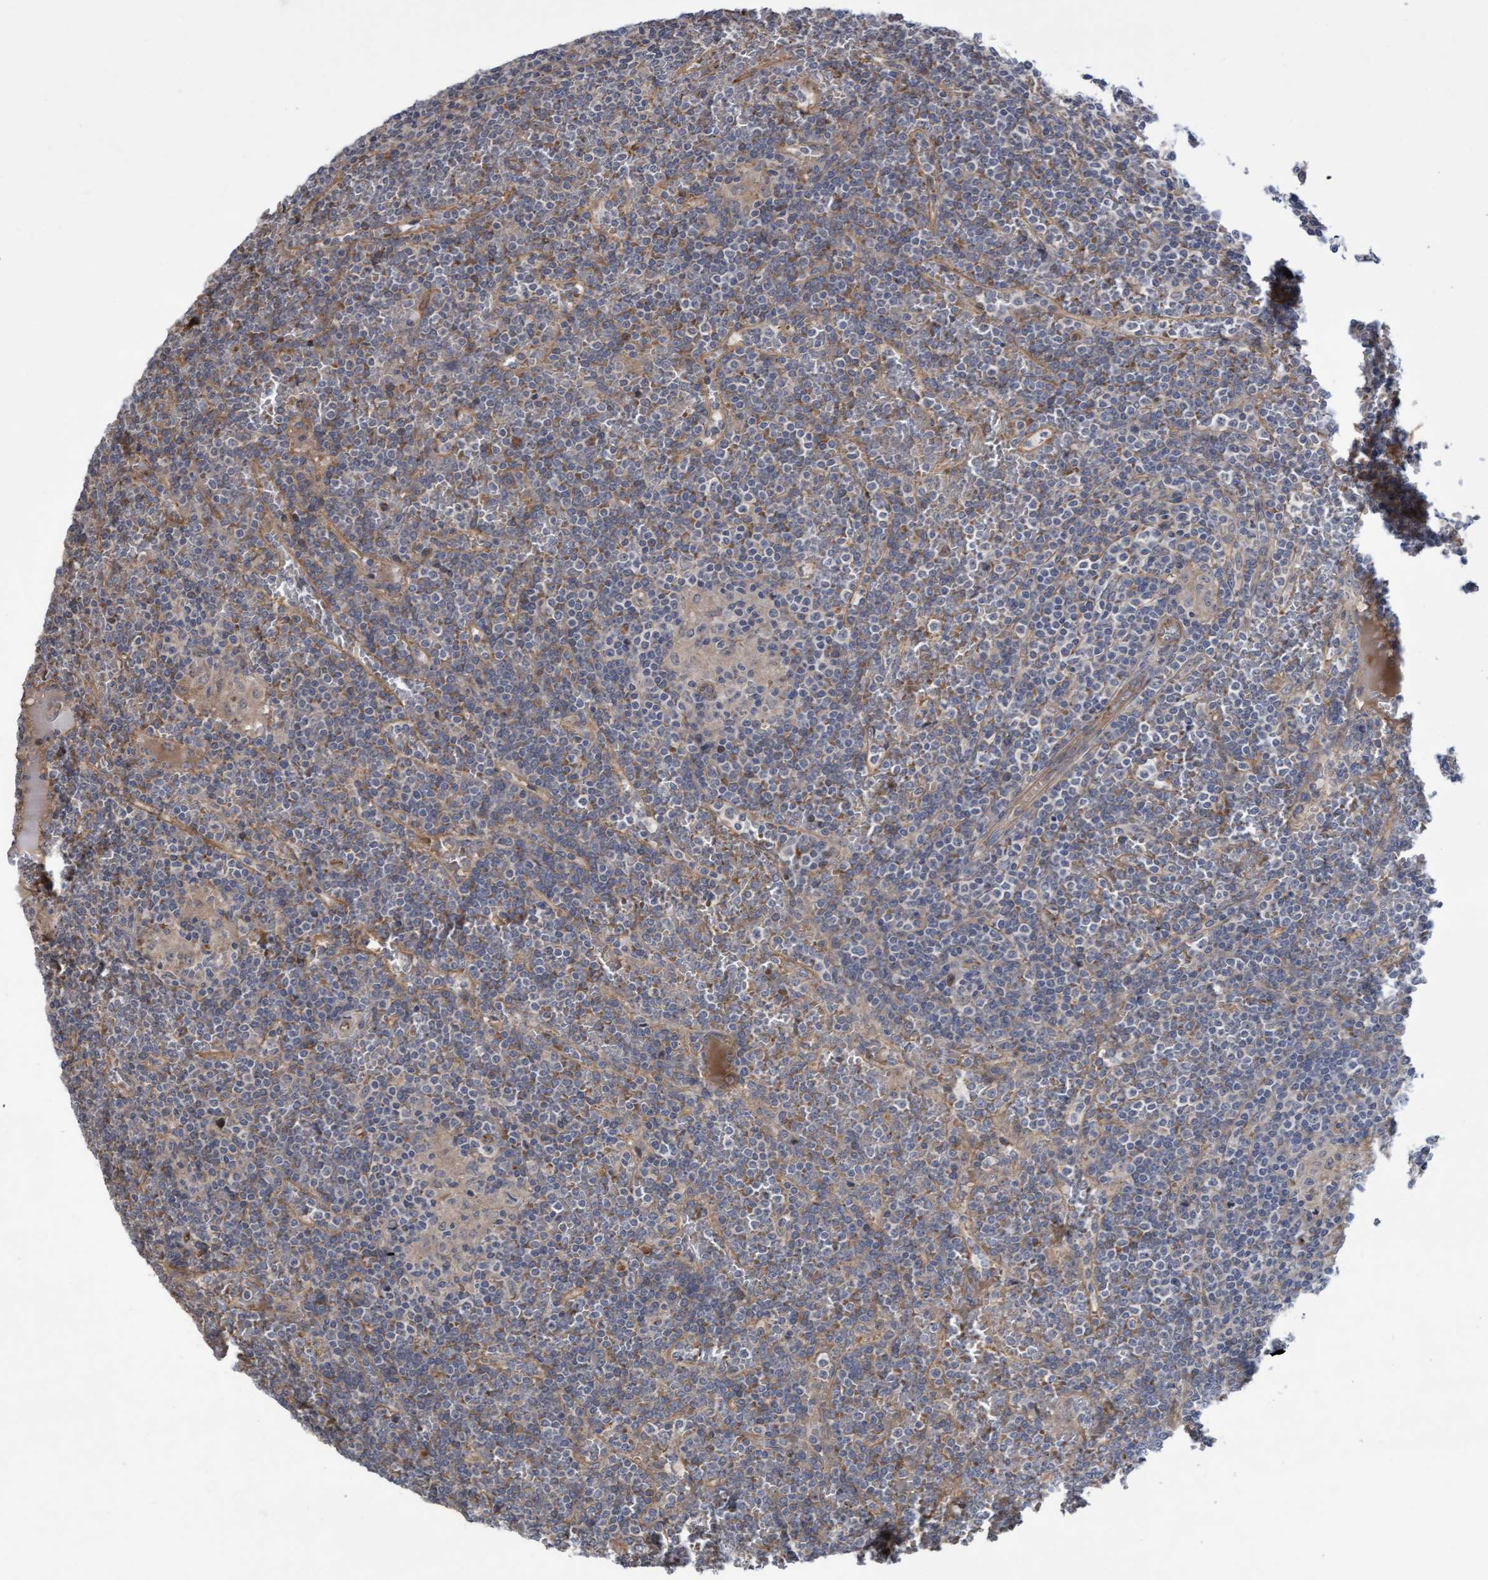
{"staining": {"intensity": "negative", "quantity": "none", "location": "none"}, "tissue": "lymphoma", "cell_type": "Tumor cells", "image_type": "cancer", "snomed": [{"axis": "morphology", "description": "Malignant lymphoma, non-Hodgkin's type, Low grade"}, {"axis": "topography", "description": "Spleen"}], "caption": "High power microscopy histopathology image of an immunohistochemistry (IHC) photomicrograph of low-grade malignant lymphoma, non-Hodgkin's type, revealing no significant positivity in tumor cells.", "gene": "COBL", "patient": {"sex": "female", "age": 19}}